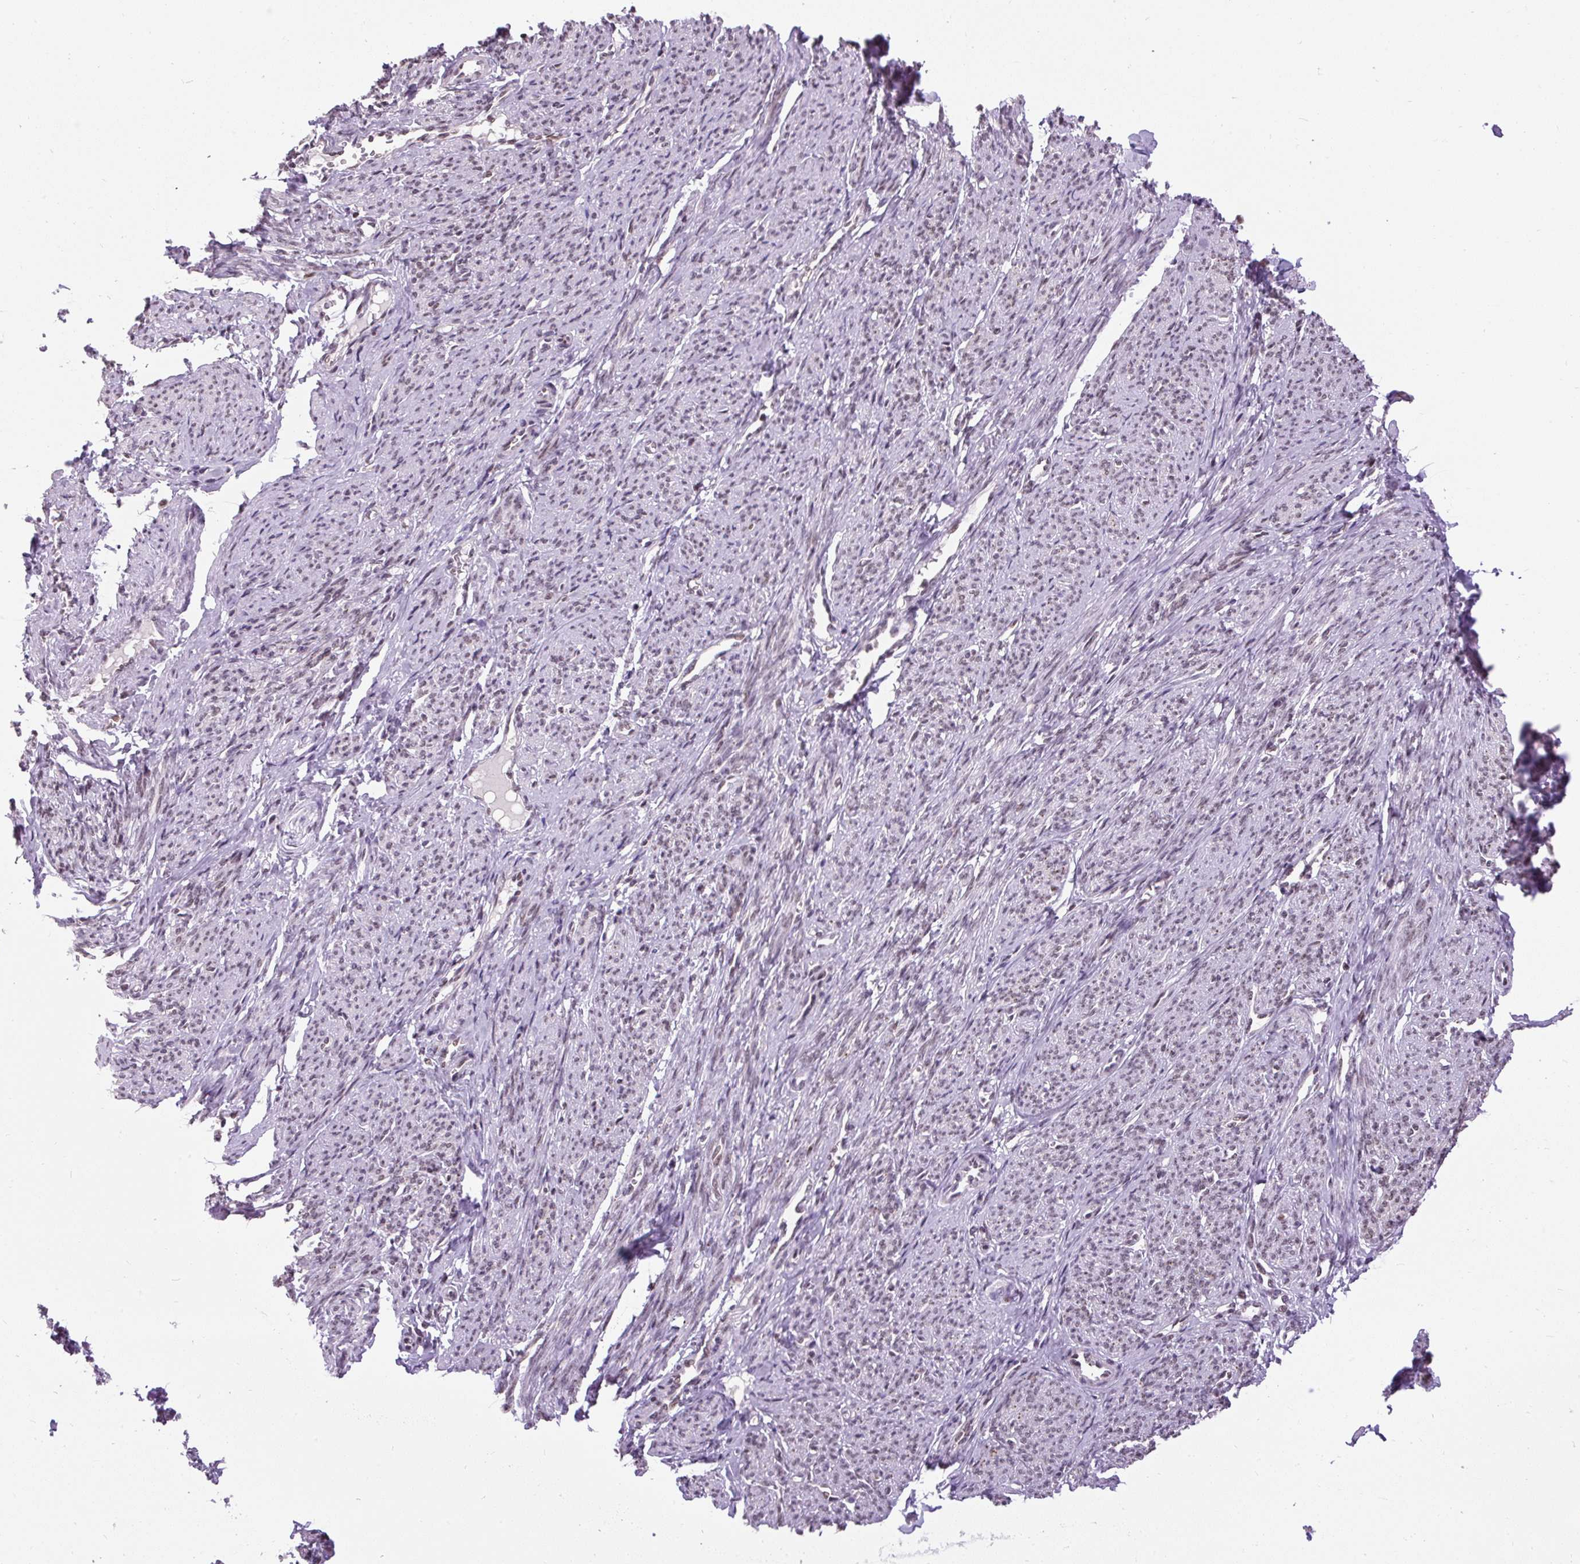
{"staining": {"intensity": "moderate", "quantity": ">75%", "location": "nuclear"}, "tissue": "smooth muscle", "cell_type": "Smooth muscle cells", "image_type": "normal", "snomed": [{"axis": "morphology", "description": "Normal tissue, NOS"}, {"axis": "topography", "description": "Smooth muscle"}], "caption": "A medium amount of moderate nuclear expression is appreciated in approximately >75% of smooth muscle cells in normal smooth muscle. The staining was performed using DAB to visualize the protein expression in brown, while the nuclei were stained in blue with hematoxylin (Magnification: 20x).", "gene": "ZNF672", "patient": {"sex": "female", "age": 65}}